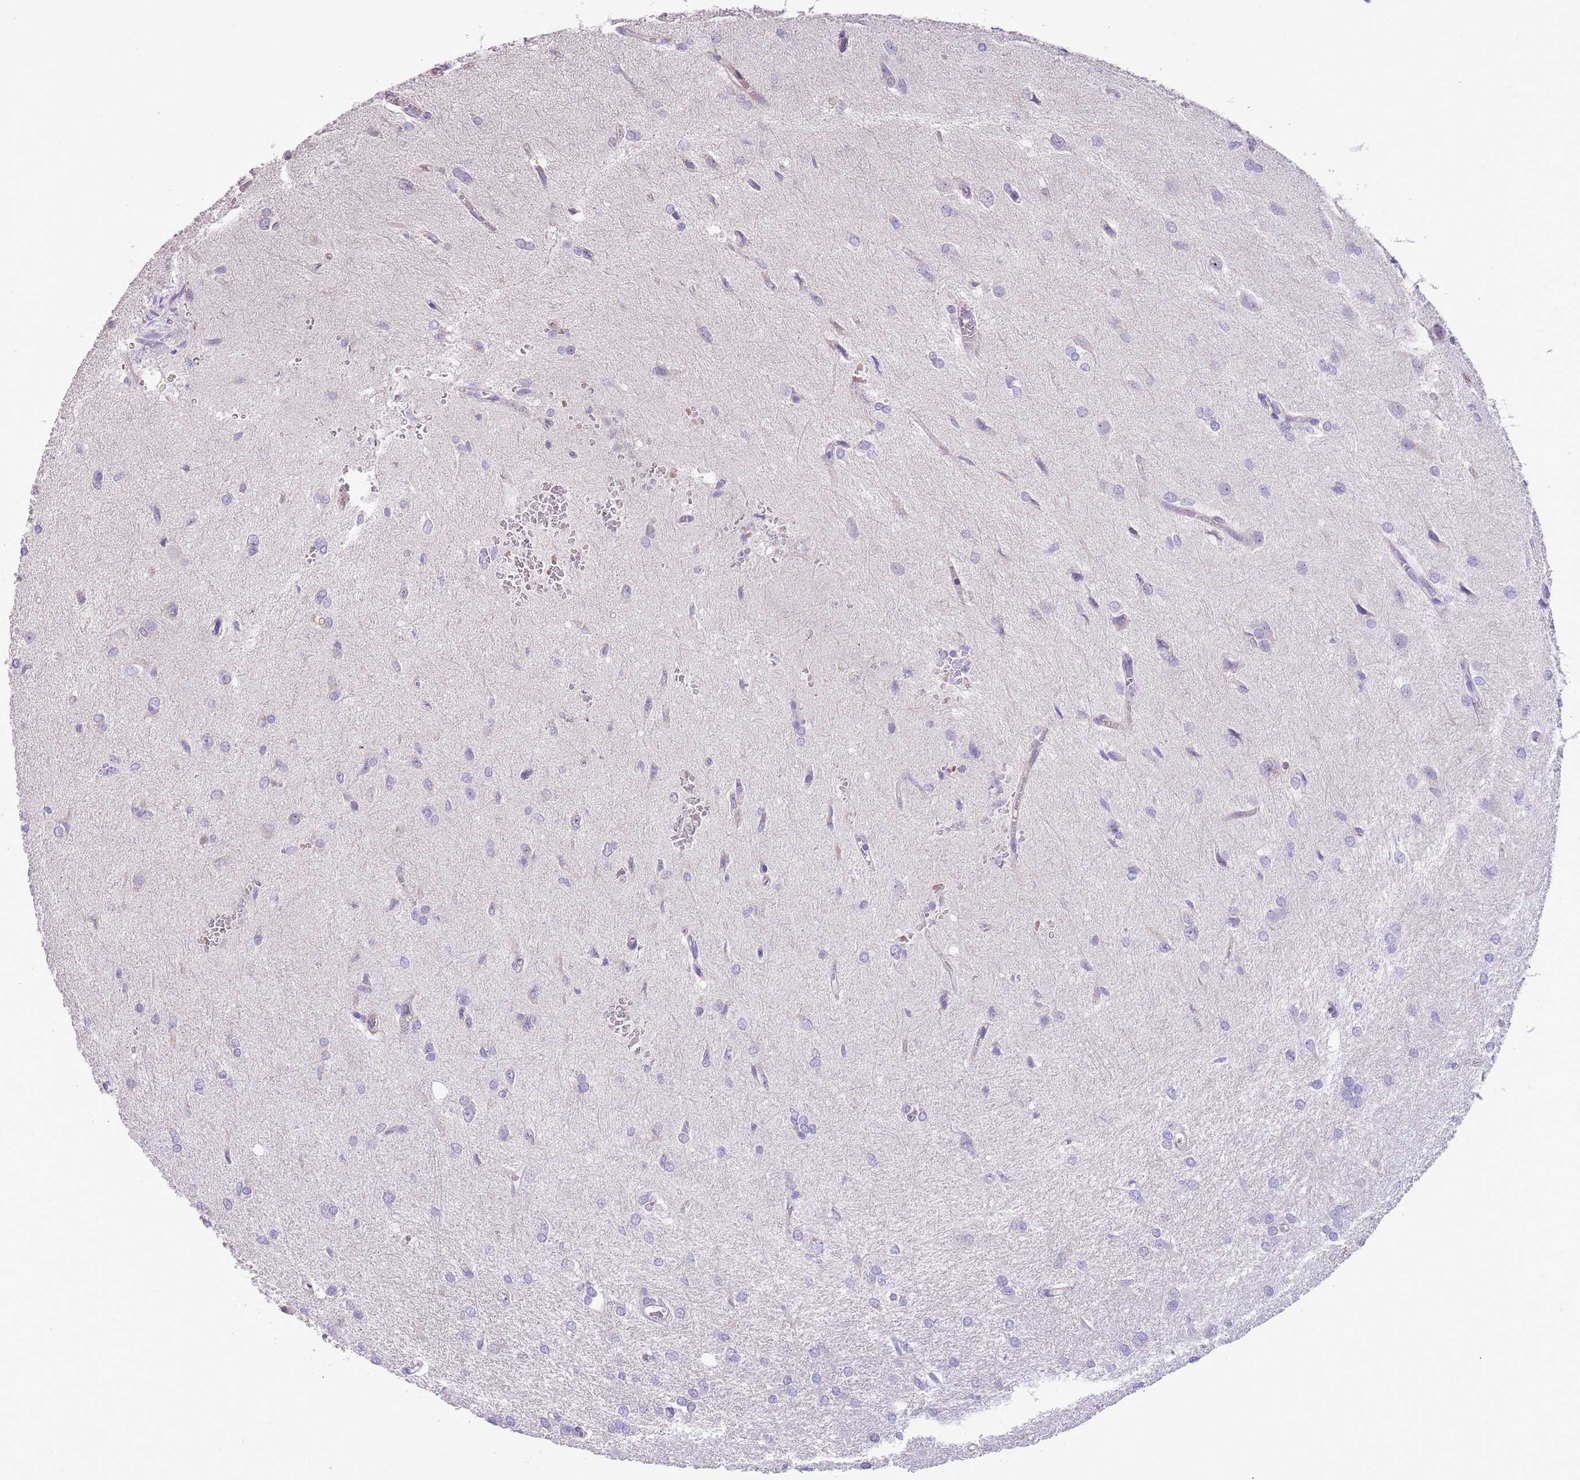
{"staining": {"intensity": "negative", "quantity": "none", "location": "none"}, "tissue": "glioma", "cell_type": "Tumor cells", "image_type": "cancer", "snomed": [{"axis": "morphology", "description": "Glioma, malignant, High grade"}, {"axis": "topography", "description": "Brain"}], "caption": "A photomicrograph of human glioma is negative for staining in tumor cells.", "gene": "TRMO", "patient": {"sex": "female", "age": 50}}